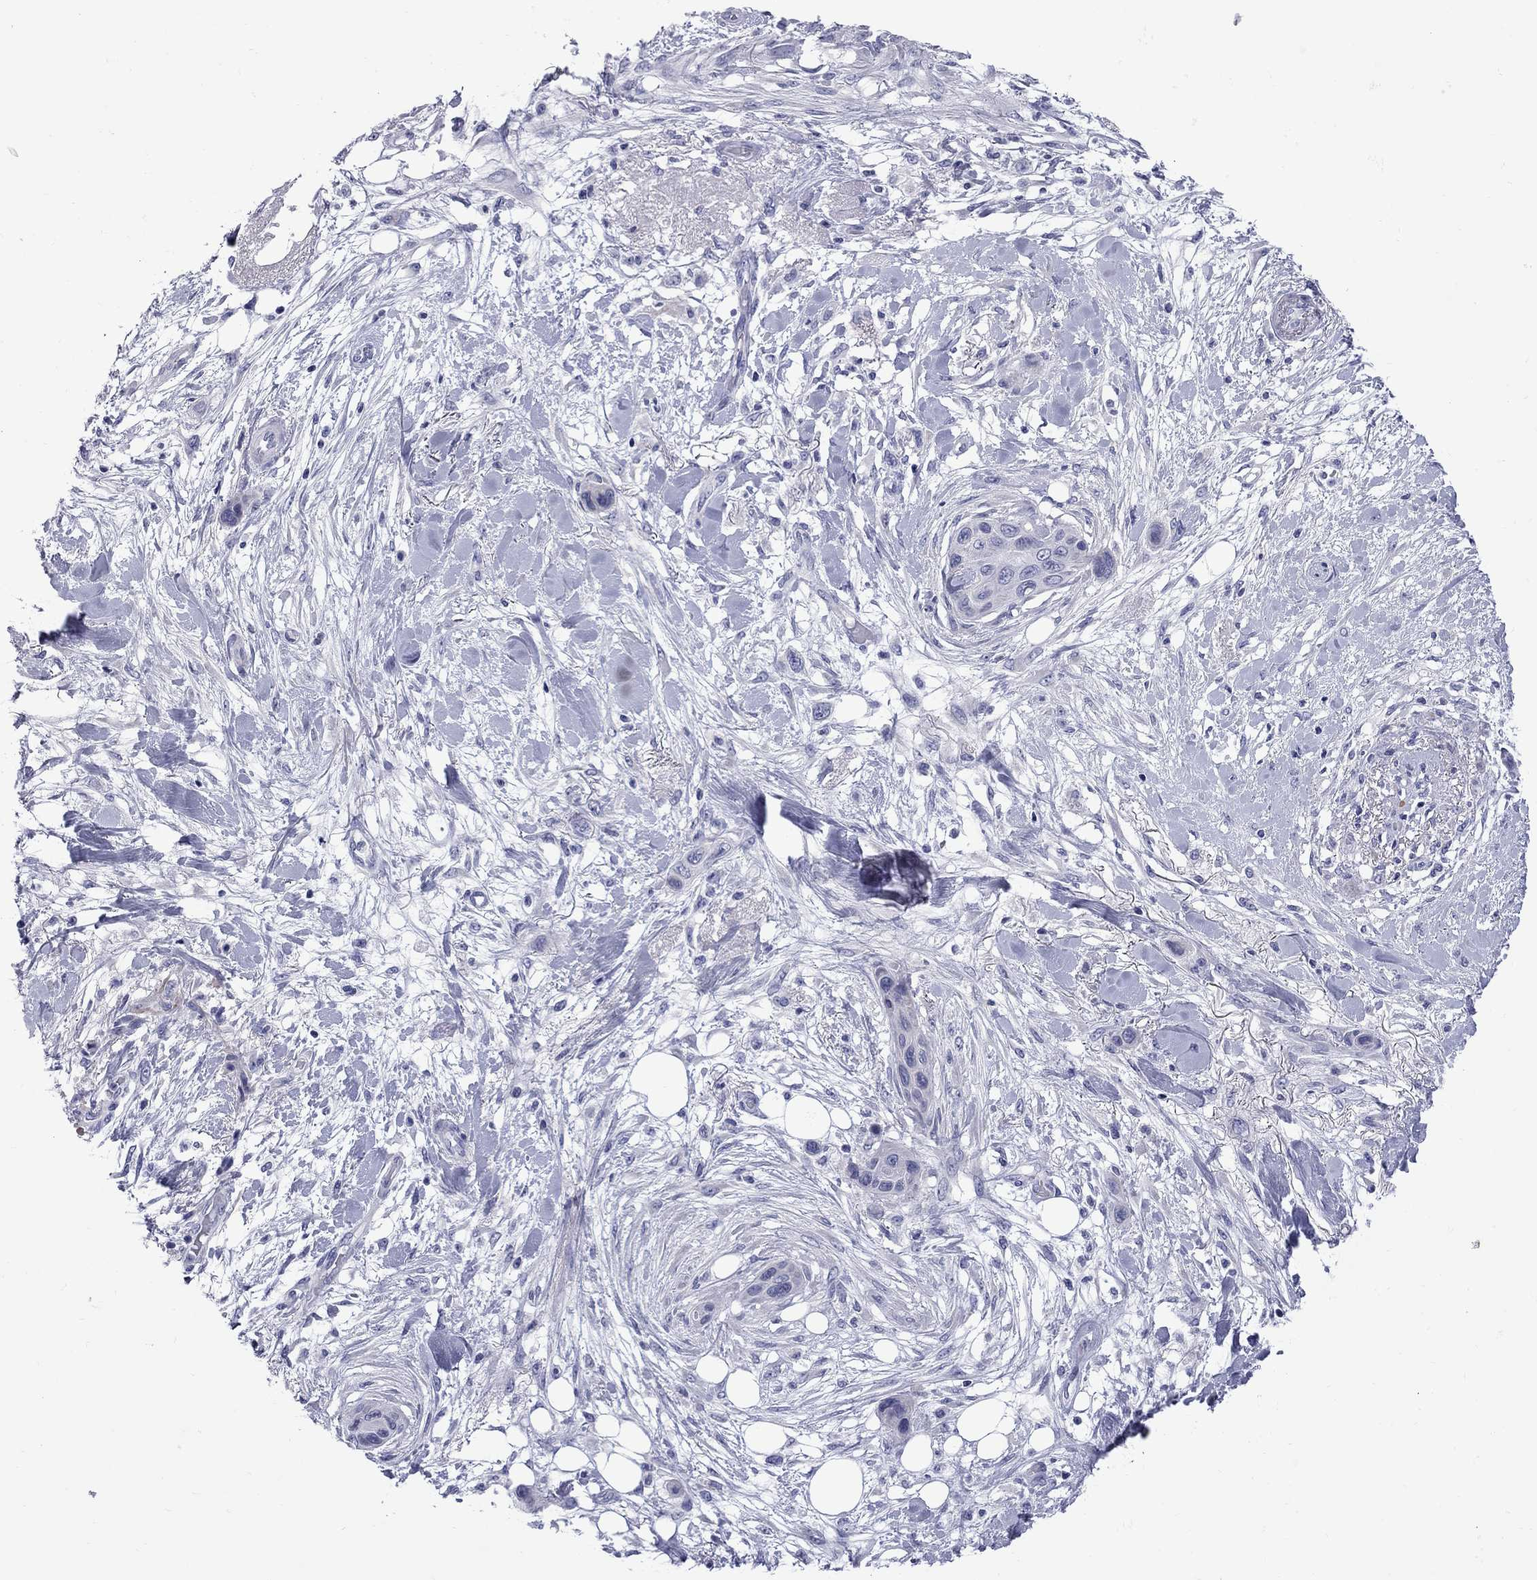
{"staining": {"intensity": "negative", "quantity": "none", "location": "none"}, "tissue": "skin cancer", "cell_type": "Tumor cells", "image_type": "cancer", "snomed": [{"axis": "morphology", "description": "Squamous cell carcinoma, NOS"}, {"axis": "topography", "description": "Skin"}], "caption": "An immunohistochemistry (IHC) photomicrograph of skin cancer is shown. There is no staining in tumor cells of skin cancer.", "gene": "EPPIN", "patient": {"sex": "male", "age": 79}}